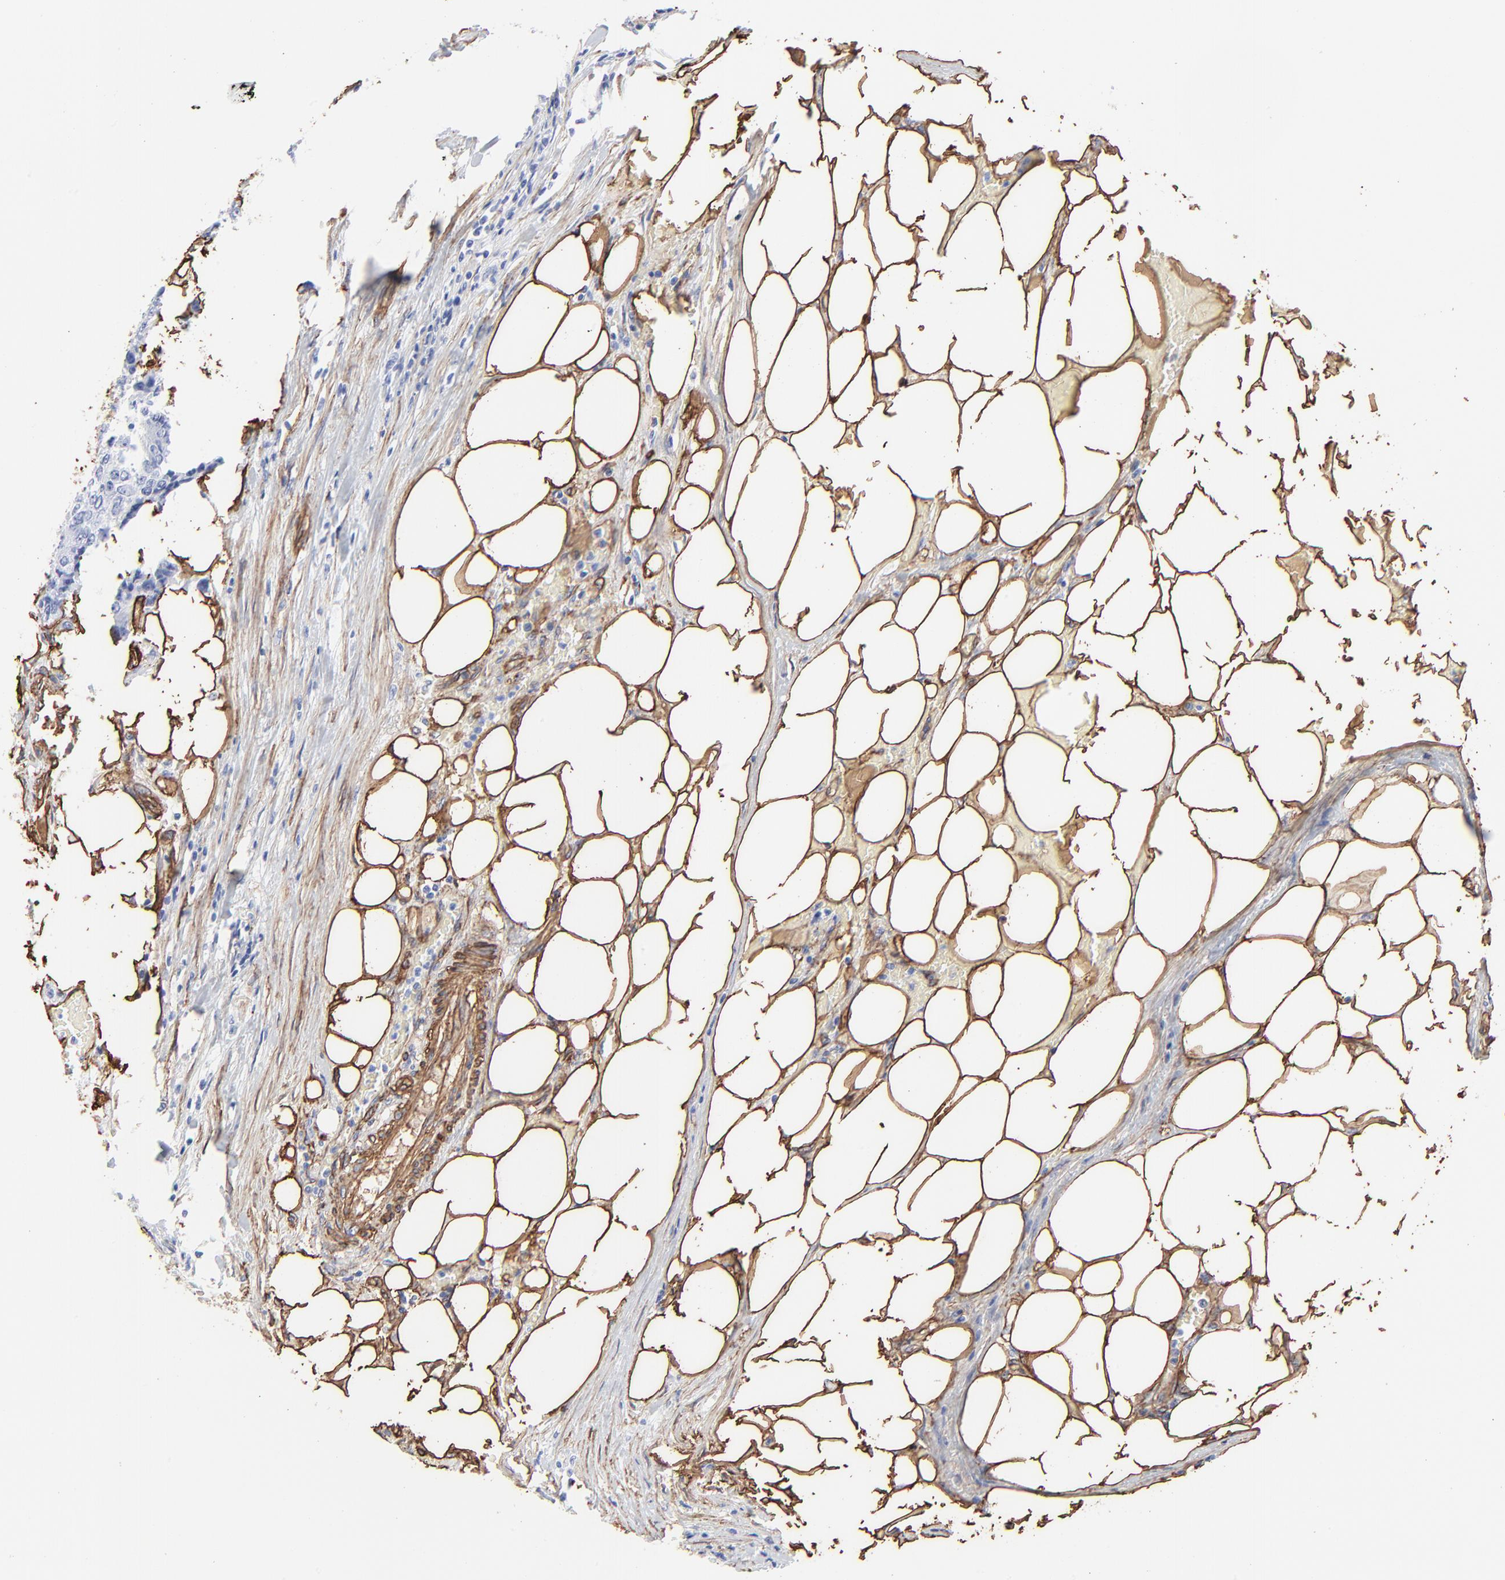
{"staining": {"intensity": "negative", "quantity": "none", "location": "none"}, "tissue": "colorectal cancer", "cell_type": "Tumor cells", "image_type": "cancer", "snomed": [{"axis": "morphology", "description": "Adenocarcinoma, NOS"}, {"axis": "topography", "description": "Colon"}], "caption": "Immunohistochemistry micrograph of neoplastic tissue: human colorectal adenocarcinoma stained with DAB (3,3'-diaminobenzidine) exhibits no significant protein expression in tumor cells.", "gene": "CAV1", "patient": {"sex": "female", "age": 86}}